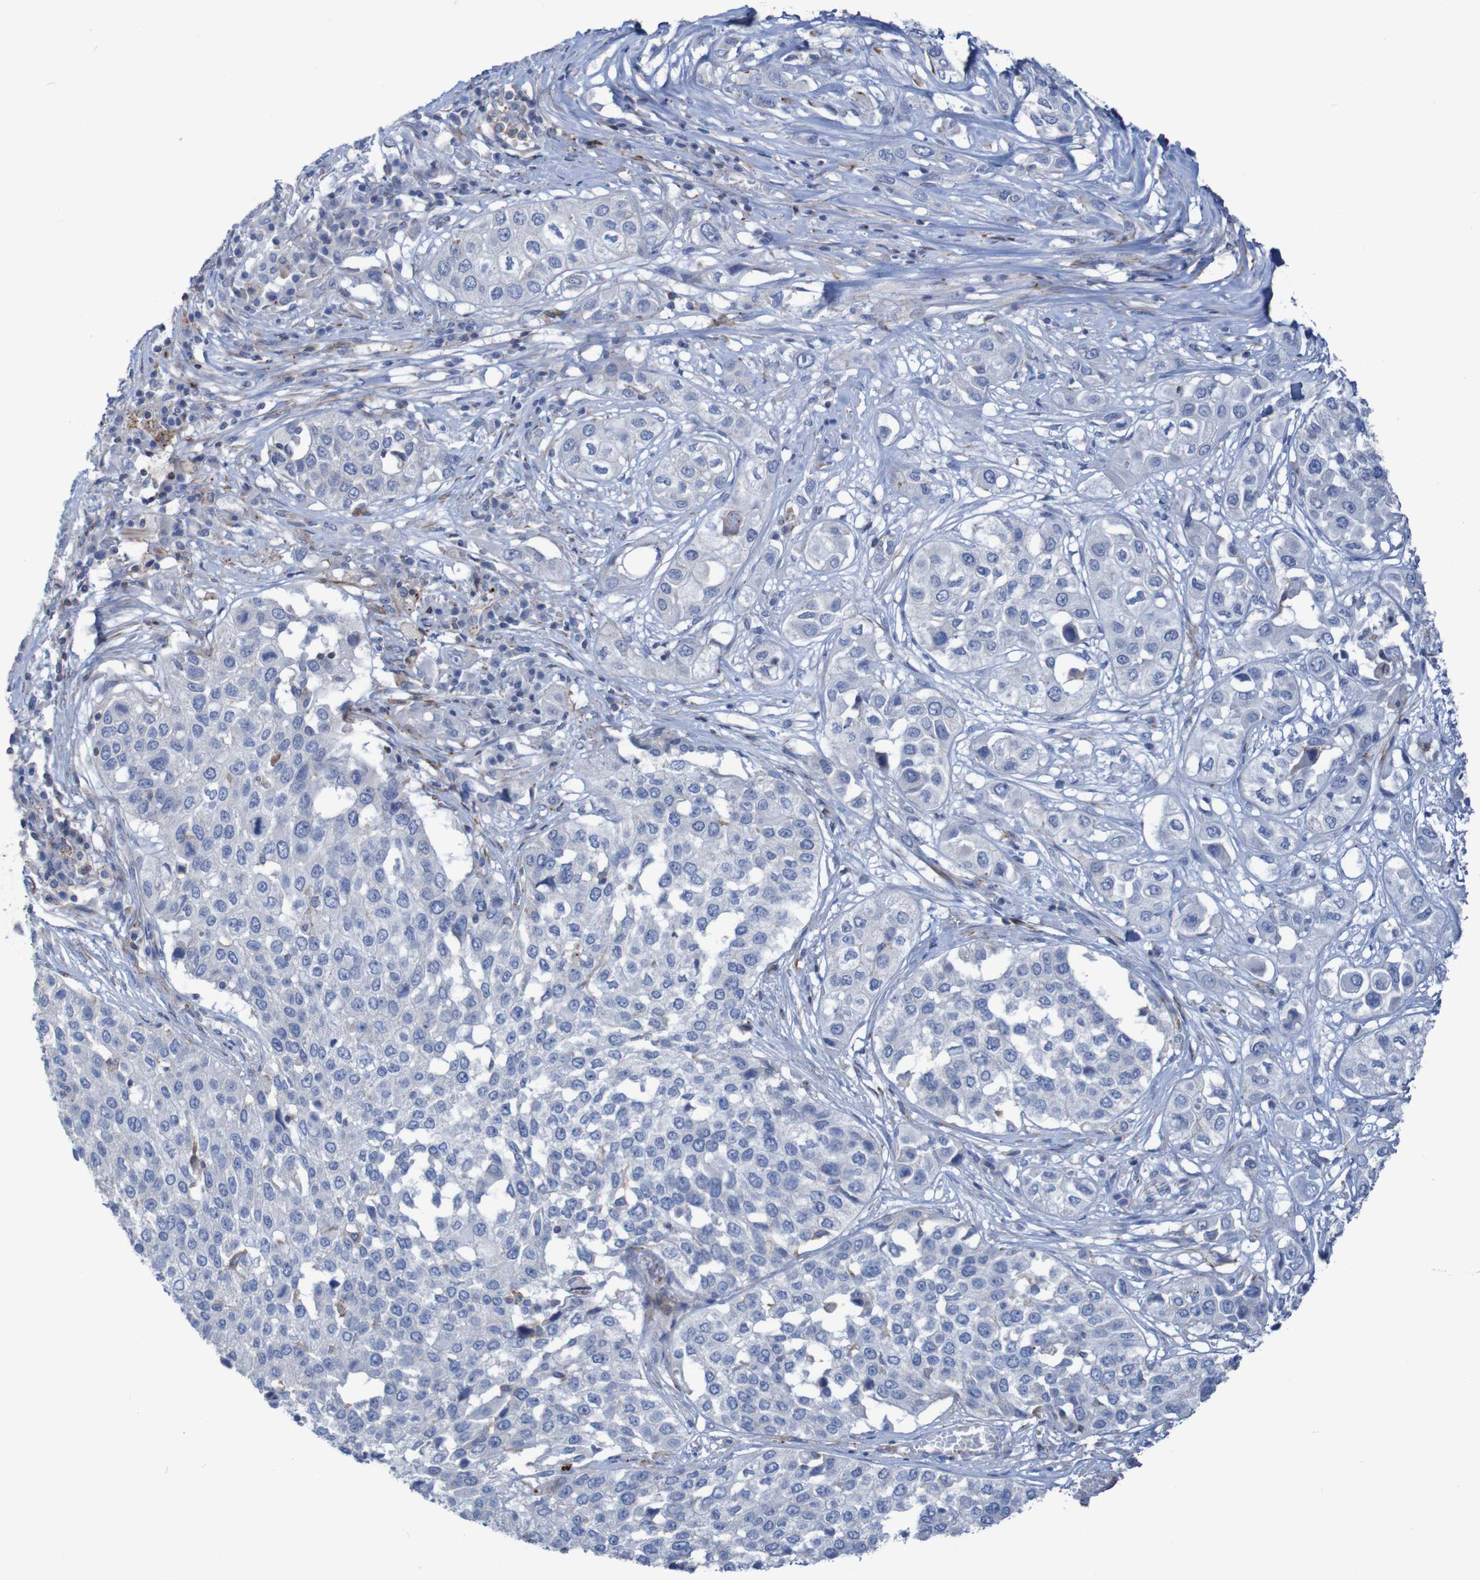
{"staining": {"intensity": "negative", "quantity": "none", "location": "none"}, "tissue": "lung cancer", "cell_type": "Tumor cells", "image_type": "cancer", "snomed": [{"axis": "morphology", "description": "Squamous cell carcinoma, NOS"}, {"axis": "topography", "description": "Lung"}], "caption": "A histopathology image of lung cancer stained for a protein exhibits no brown staining in tumor cells. (Stains: DAB immunohistochemistry (IHC) with hematoxylin counter stain, Microscopy: brightfield microscopy at high magnification).", "gene": "RNF182", "patient": {"sex": "male", "age": 71}}